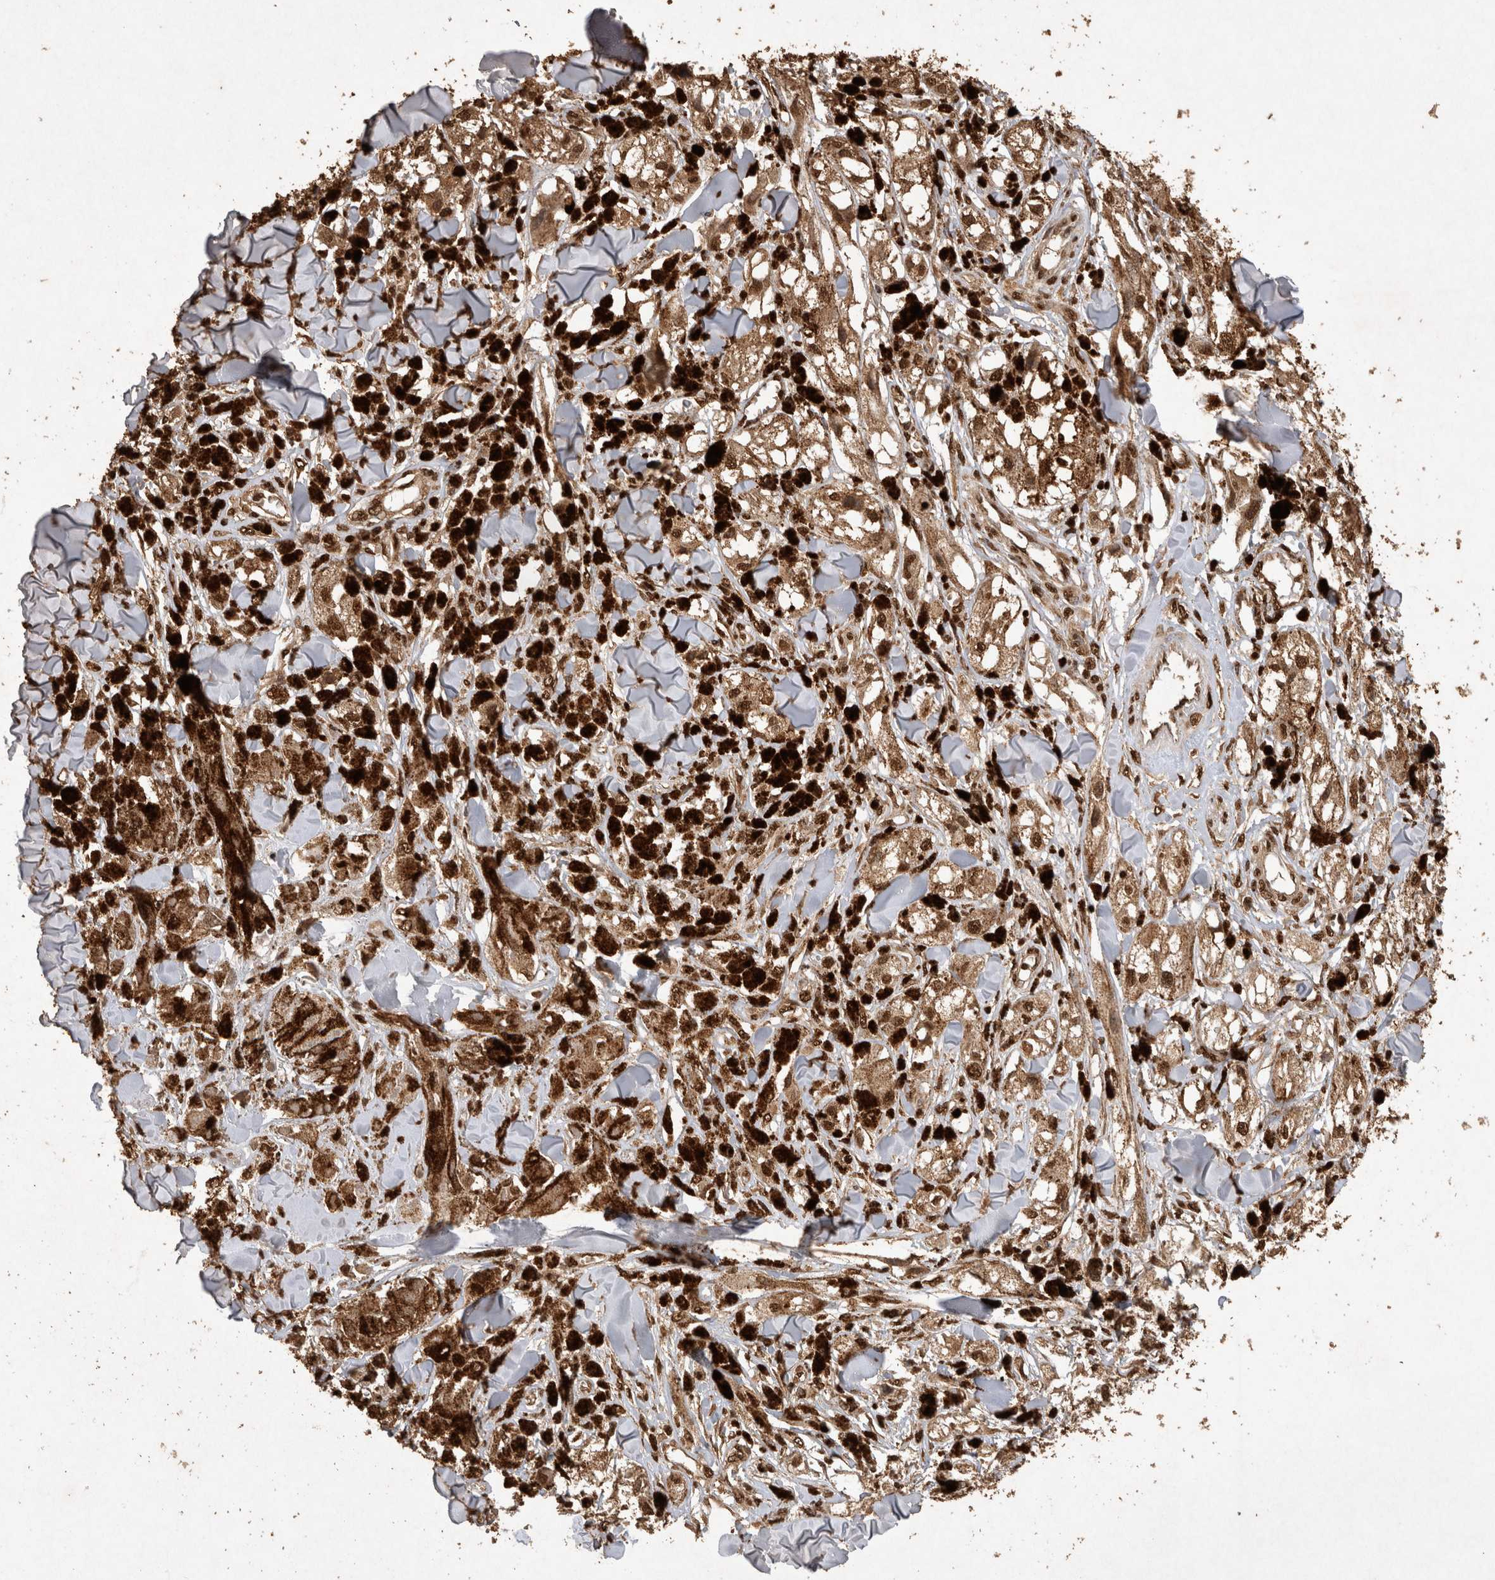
{"staining": {"intensity": "moderate", "quantity": ">75%", "location": "cytoplasmic/membranous,nuclear"}, "tissue": "melanoma", "cell_type": "Tumor cells", "image_type": "cancer", "snomed": [{"axis": "morphology", "description": "Malignant melanoma, NOS"}, {"axis": "topography", "description": "Skin"}], "caption": "DAB immunohistochemical staining of human malignant melanoma displays moderate cytoplasmic/membranous and nuclear protein positivity in about >75% of tumor cells. (DAB IHC with brightfield microscopy, high magnification).", "gene": "OAS2", "patient": {"sex": "male", "age": 88}}